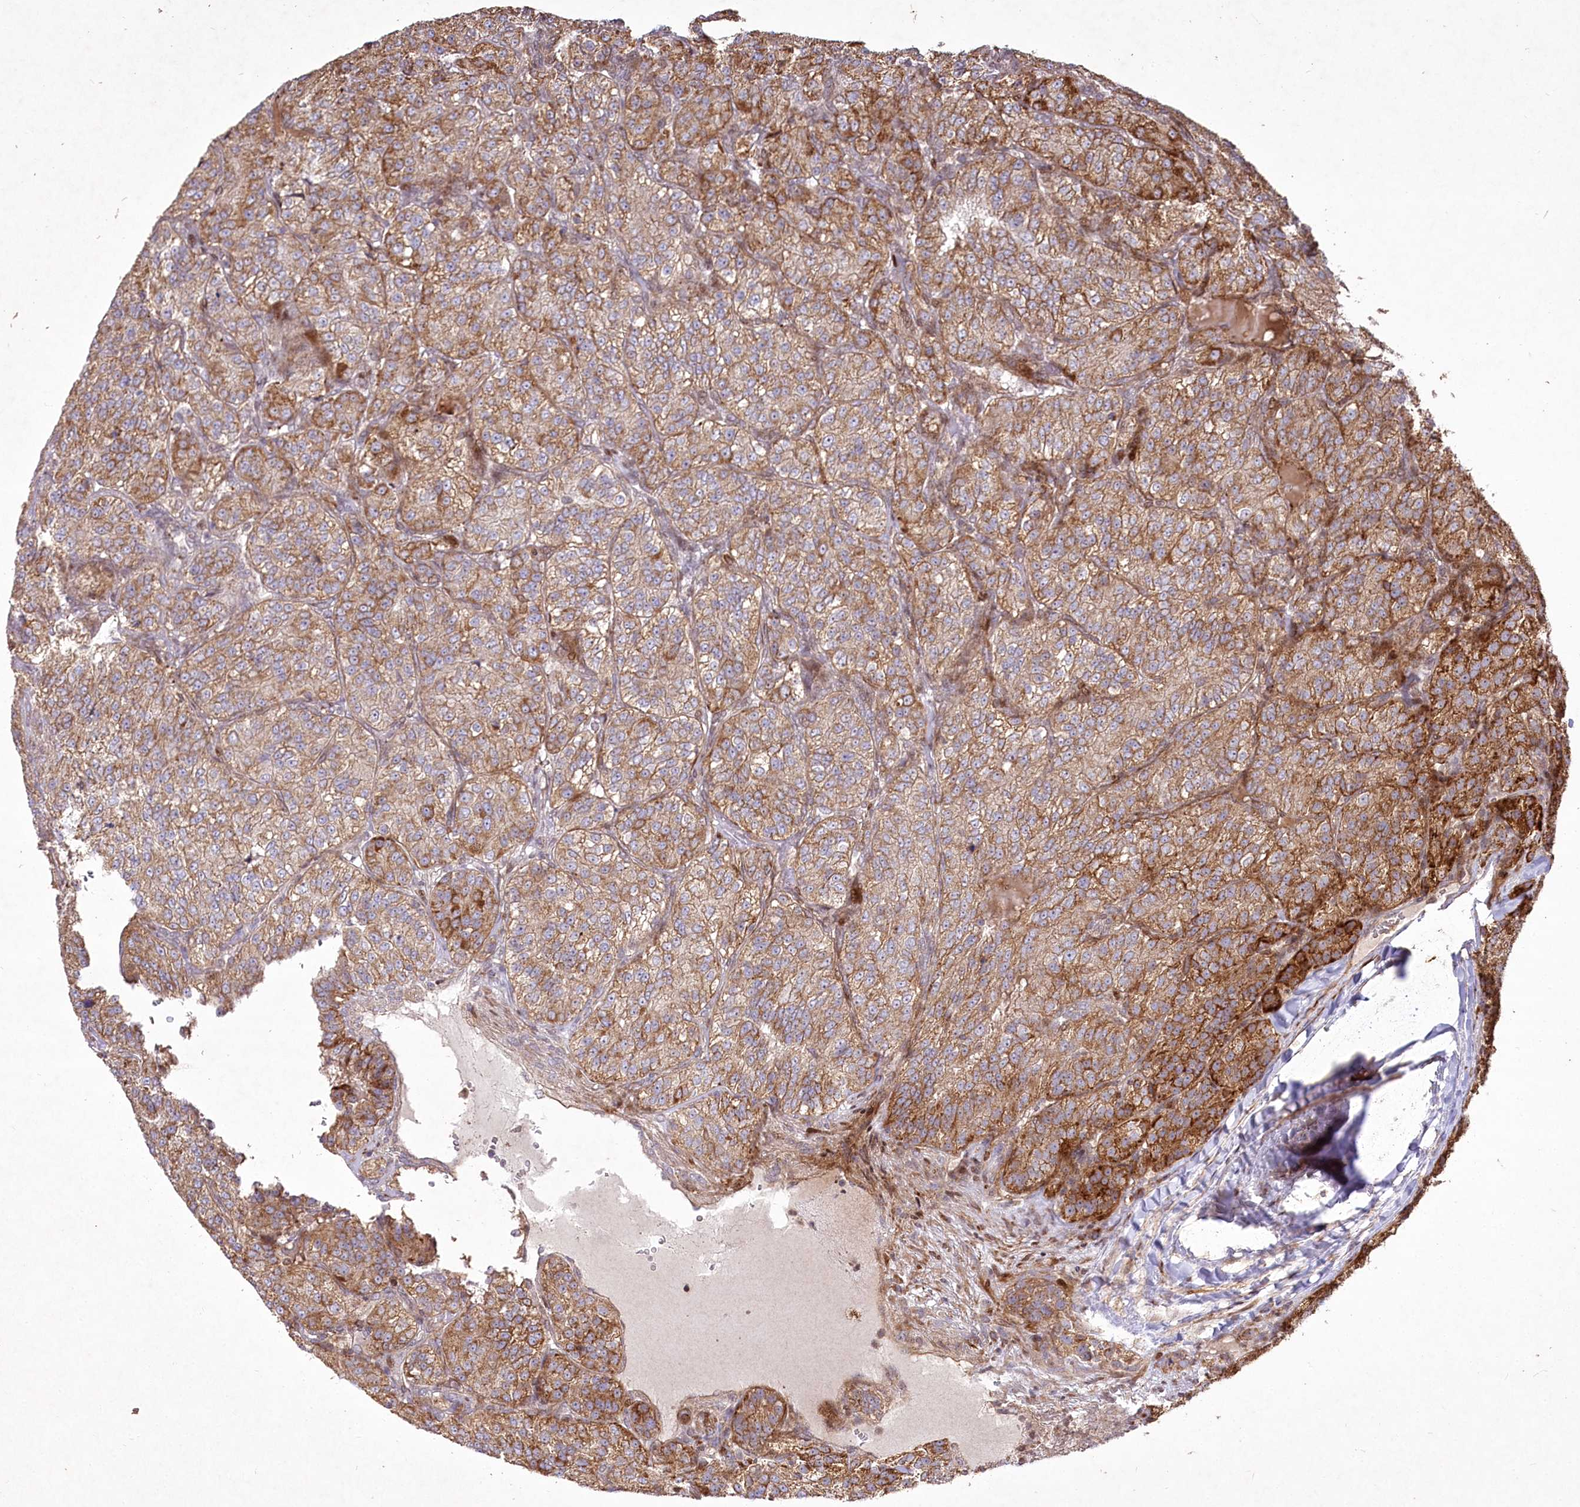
{"staining": {"intensity": "moderate", "quantity": ">75%", "location": "cytoplasmic/membranous"}, "tissue": "renal cancer", "cell_type": "Tumor cells", "image_type": "cancer", "snomed": [{"axis": "morphology", "description": "Adenocarcinoma, NOS"}, {"axis": "topography", "description": "Kidney"}], "caption": "This image demonstrates immunohistochemistry staining of human renal adenocarcinoma, with medium moderate cytoplasmic/membranous staining in approximately >75% of tumor cells.", "gene": "PSTK", "patient": {"sex": "female", "age": 63}}